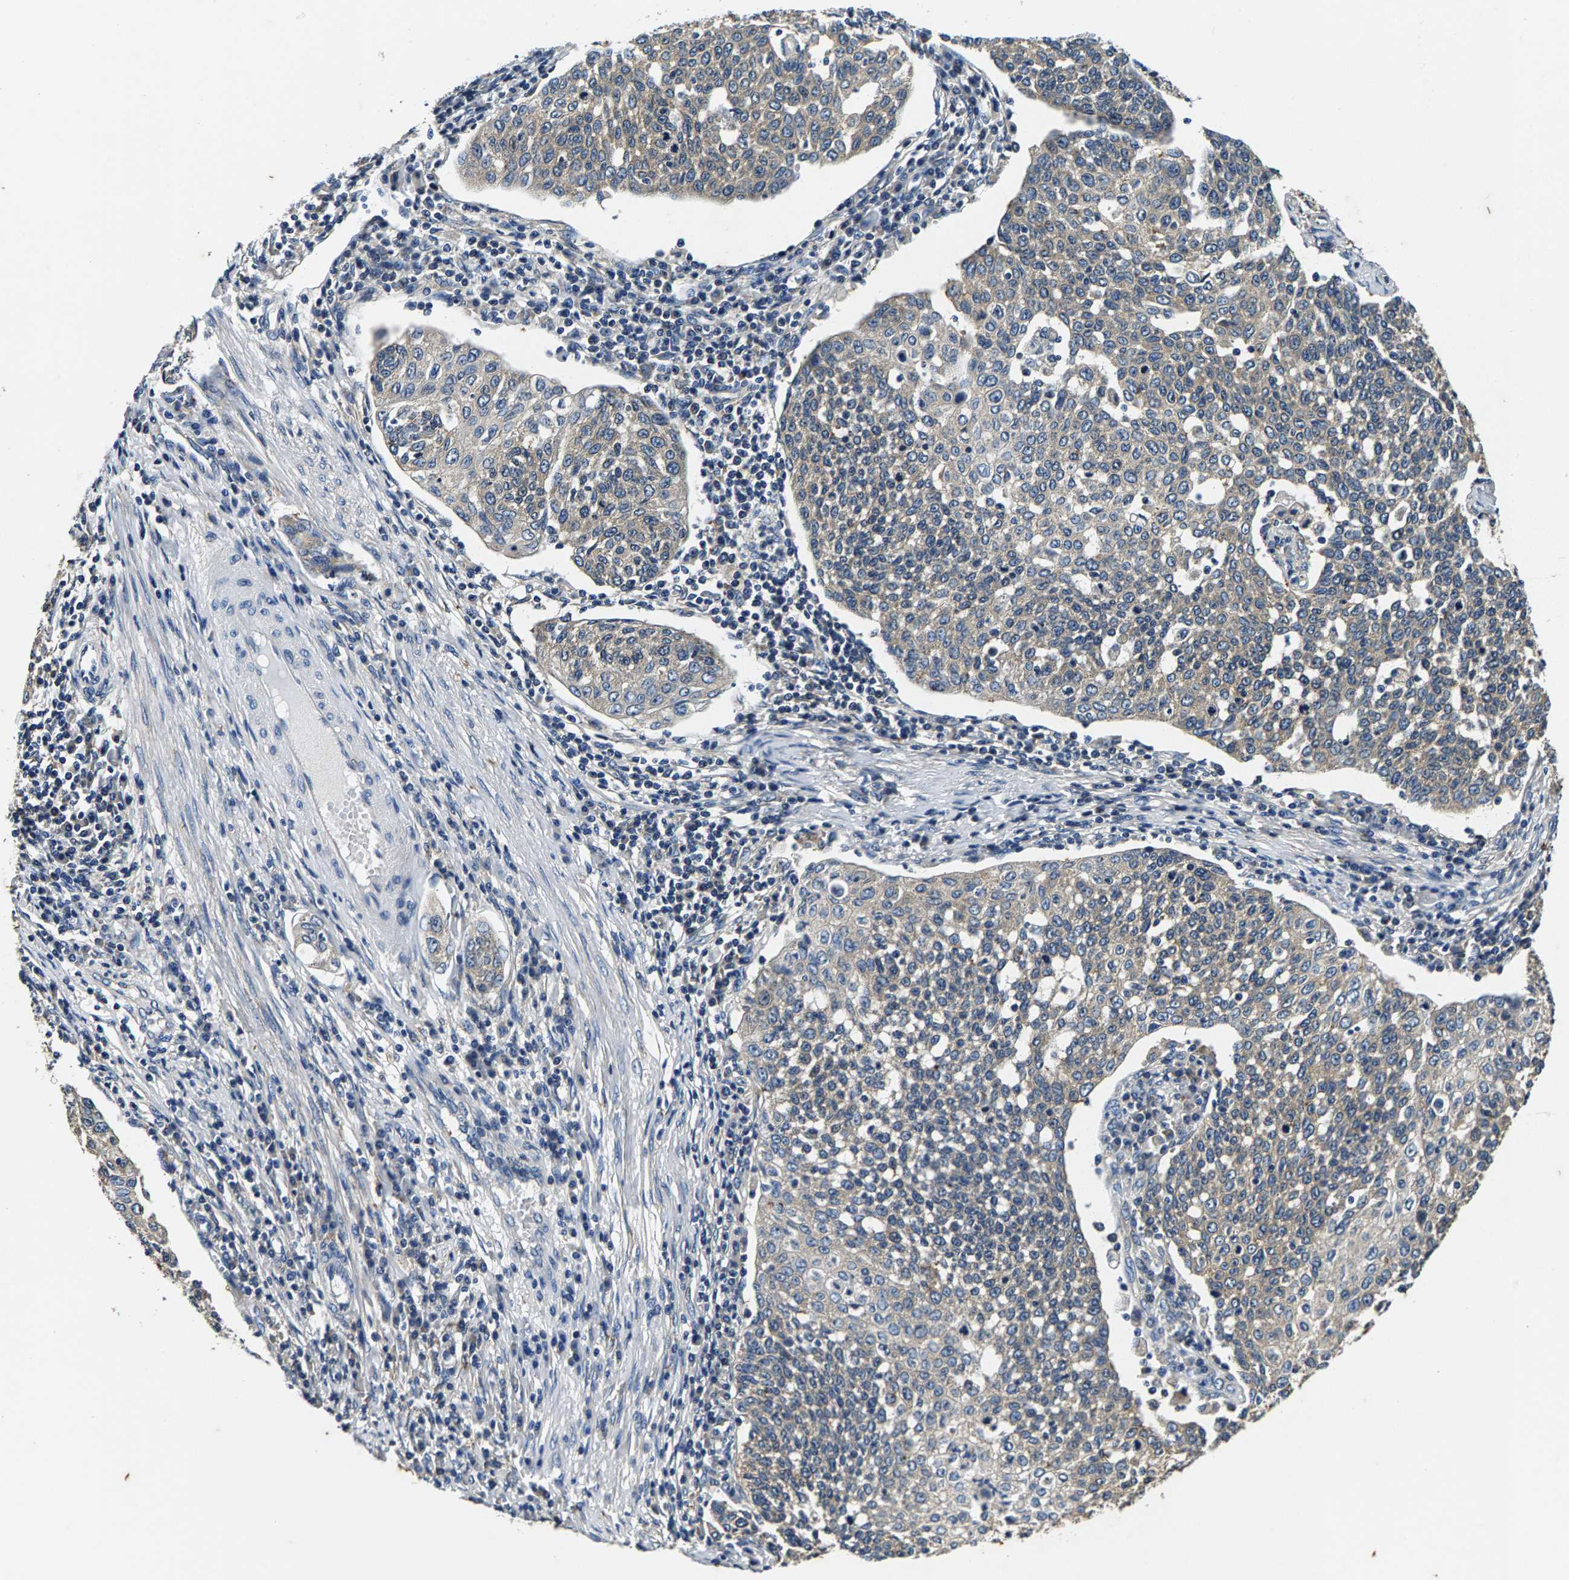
{"staining": {"intensity": "negative", "quantity": "none", "location": "none"}, "tissue": "cervical cancer", "cell_type": "Tumor cells", "image_type": "cancer", "snomed": [{"axis": "morphology", "description": "Squamous cell carcinoma, NOS"}, {"axis": "topography", "description": "Cervix"}], "caption": "DAB immunohistochemical staining of human cervical cancer (squamous cell carcinoma) demonstrates no significant staining in tumor cells.", "gene": "PI4KB", "patient": {"sex": "female", "age": 34}}